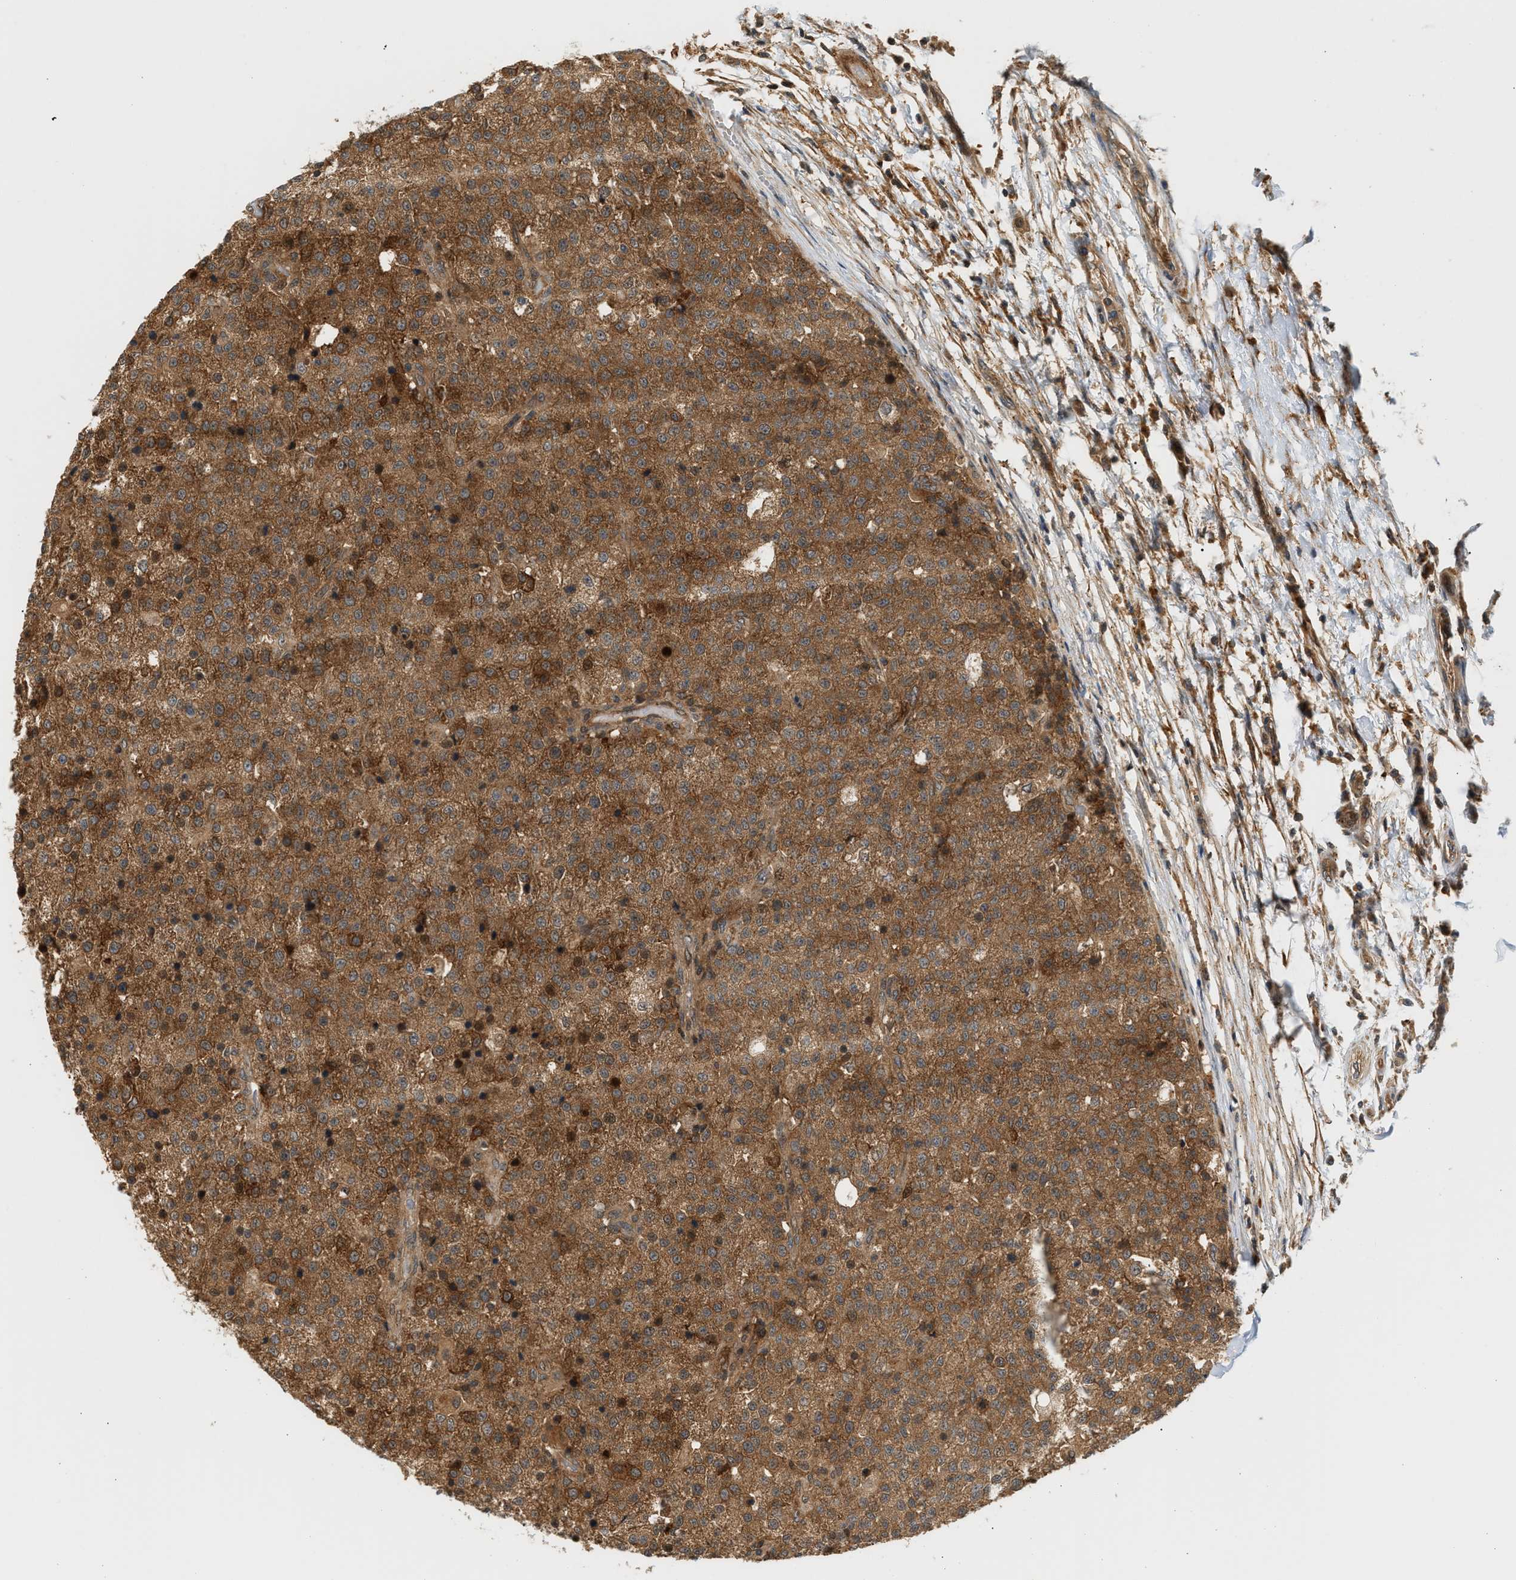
{"staining": {"intensity": "moderate", "quantity": ">75%", "location": "cytoplasmic/membranous"}, "tissue": "testis cancer", "cell_type": "Tumor cells", "image_type": "cancer", "snomed": [{"axis": "morphology", "description": "Seminoma, NOS"}, {"axis": "topography", "description": "Testis"}], "caption": "Testis cancer (seminoma) stained for a protein shows moderate cytoplasmic/membranous positivity in tumor cells. Immunohistochemistry stains the protein in brown and the nuclei are stained blue.", "gene": "MAP2K5", "patient": {"sex": "male", "age": 59}}